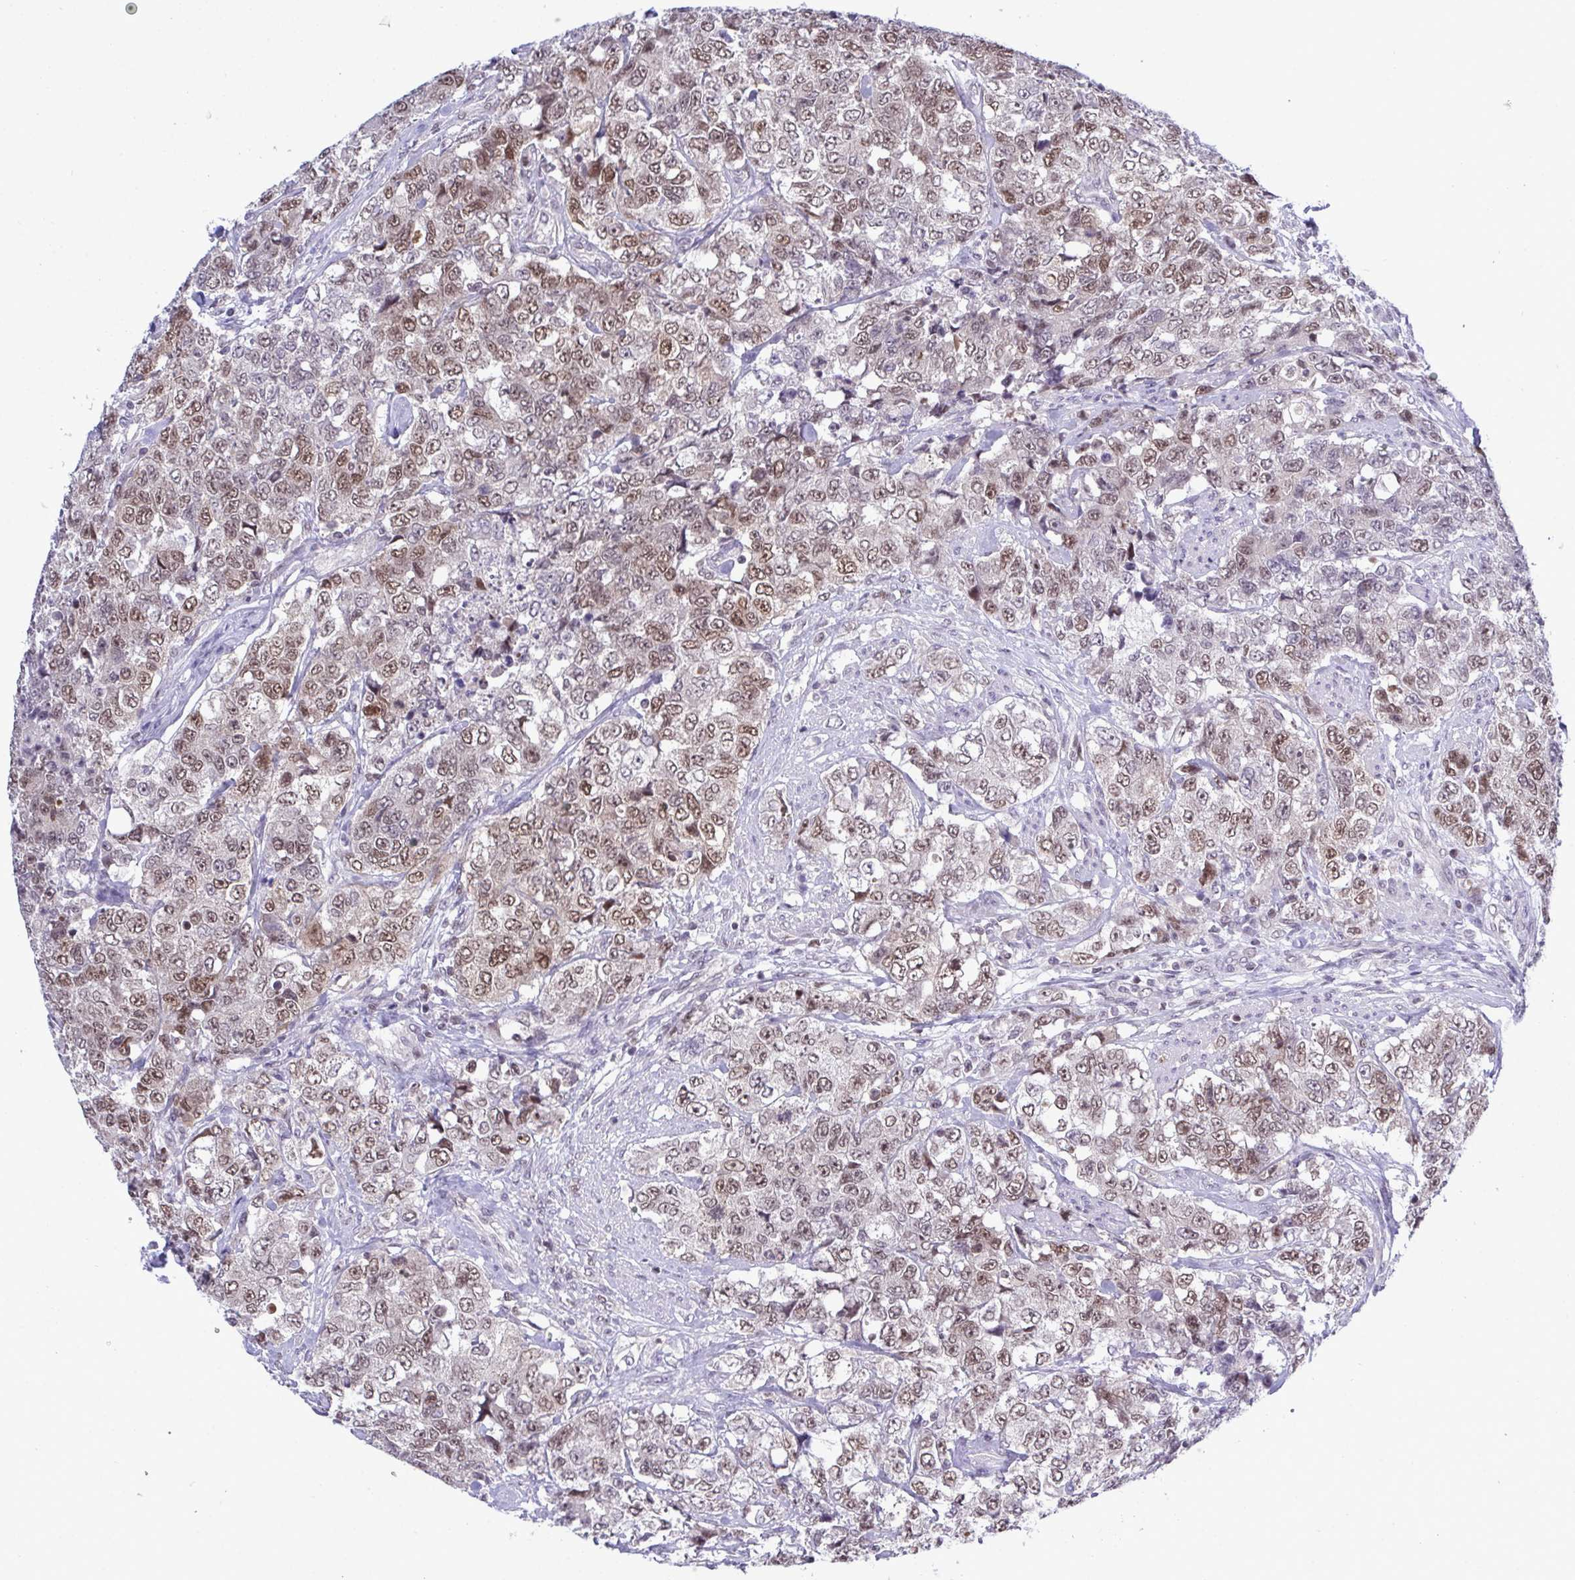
{"staining": {"intensity": "moderate", "quantity": ">75%", "location": "nuclear"}, "tissue": "urothelial cancer", "cell_type": "Tumor cells", "image_type": "cancer", "snomed": [{"axis": "morphology", "description": "Urothelial carcinoma, High grade"}, {"axis": "topography", "description": "Urinary bladder"}], "caption": "The image displays a brown stain indicating the presence of a protein in the nuclear of tumor cells in urothelial carcinoma (high-grade).", "gene": "RFC4", "patient": {"sex": "female", "age": 78}}